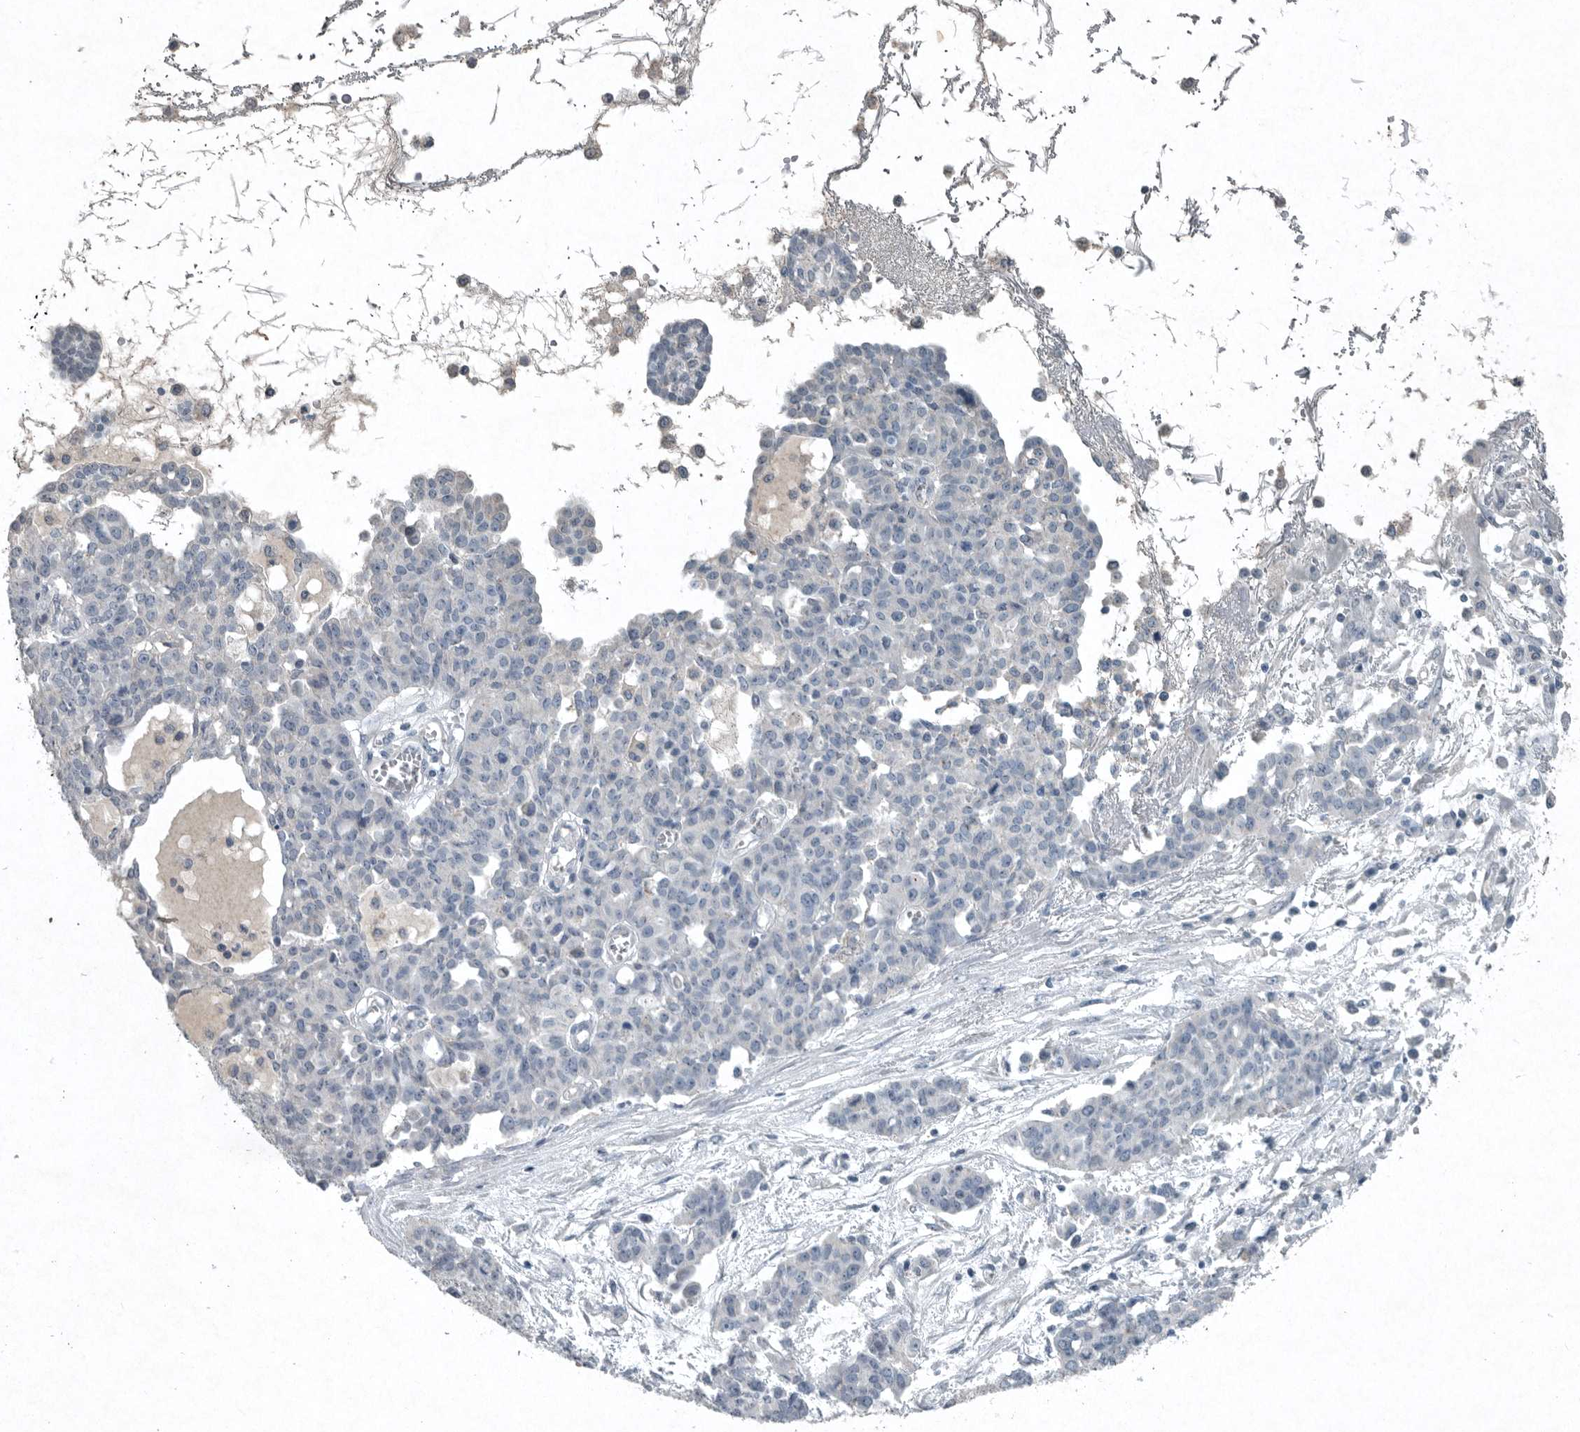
{"staining": {"intensity": "negative", "quantity": "none", "location": "none"}, "tissue": "ovarian cancer", "cell_type": "Tumor cells", "image_type": "cancer", "snomed": [{"axis": "morphology", "description": "Cystadenocarcinoma, serous, NOS"}, {"axis": "topography", "description": "Soft tissue"}, {"axis": "topography", "description": "Ovary"}], "caption": "High magnification brightfield microscopy of serous cystadenocarcinoma (ovarian) stained with DAB (3,3'-diaminobenzidine) (brown) and counterstained with hematoxylin (blue): tumor cells show no significant positivity.", "gene": "IL20", "patient": {"sex": "female", "age": 57}}